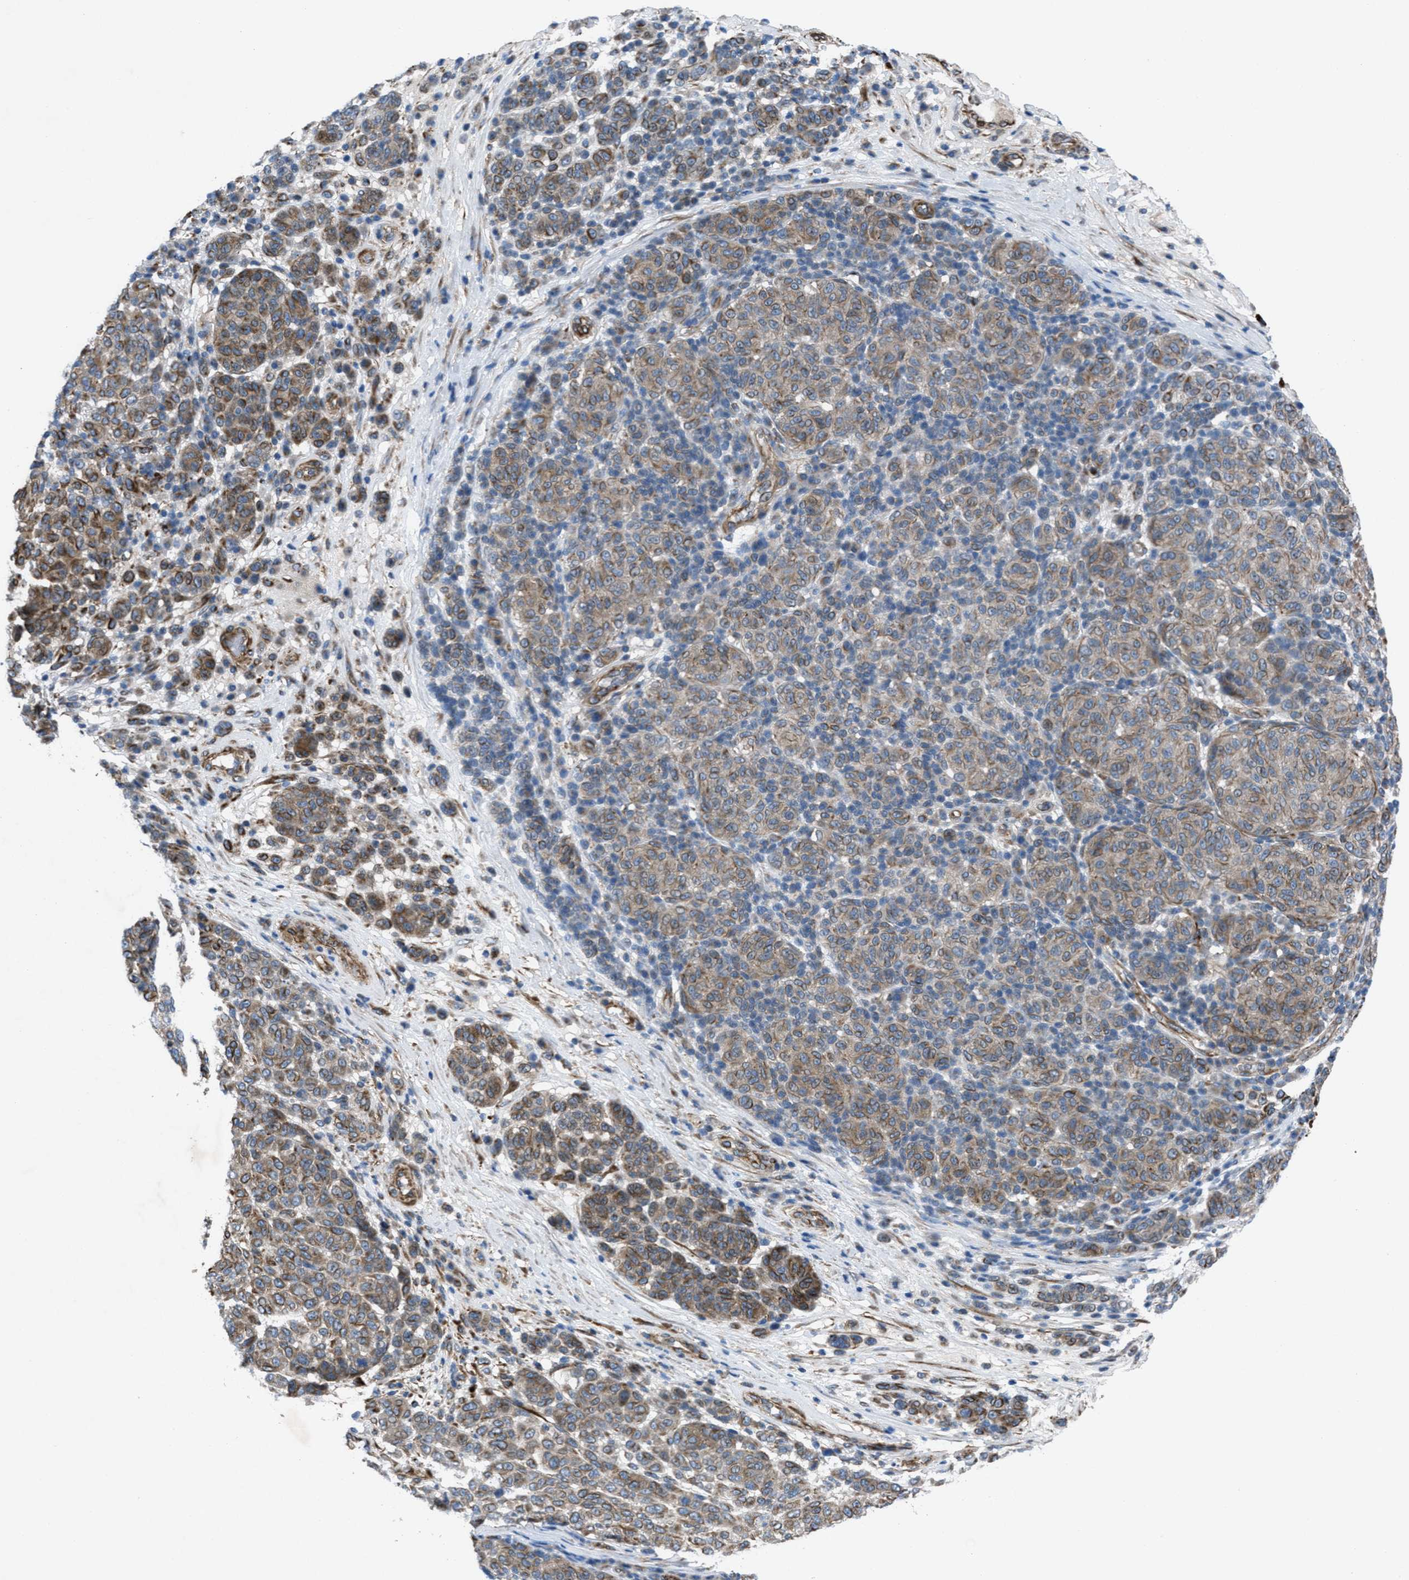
{"staining": {"intensity": "moderate", "quantity": ">75%", "location": "cytoplasmic/membranous"}, "tissue": "melanoma", "cell_type": "Tumor cells", "image_type": "cancer", "snomed": [{"axis": "morphology", "description": "Malignant melanoma, NOS"}, {"axis": "topography", "description": "Skin"}], "caption": "This image exhibits immunohistochemistry staining of human malignant melanoma, with medium moderate cytoplasmic/membranous positivity in approximately >75% of tumor cells.", "gene": "SLC6A9", "patient": {"sex": "male", "age": 59}}